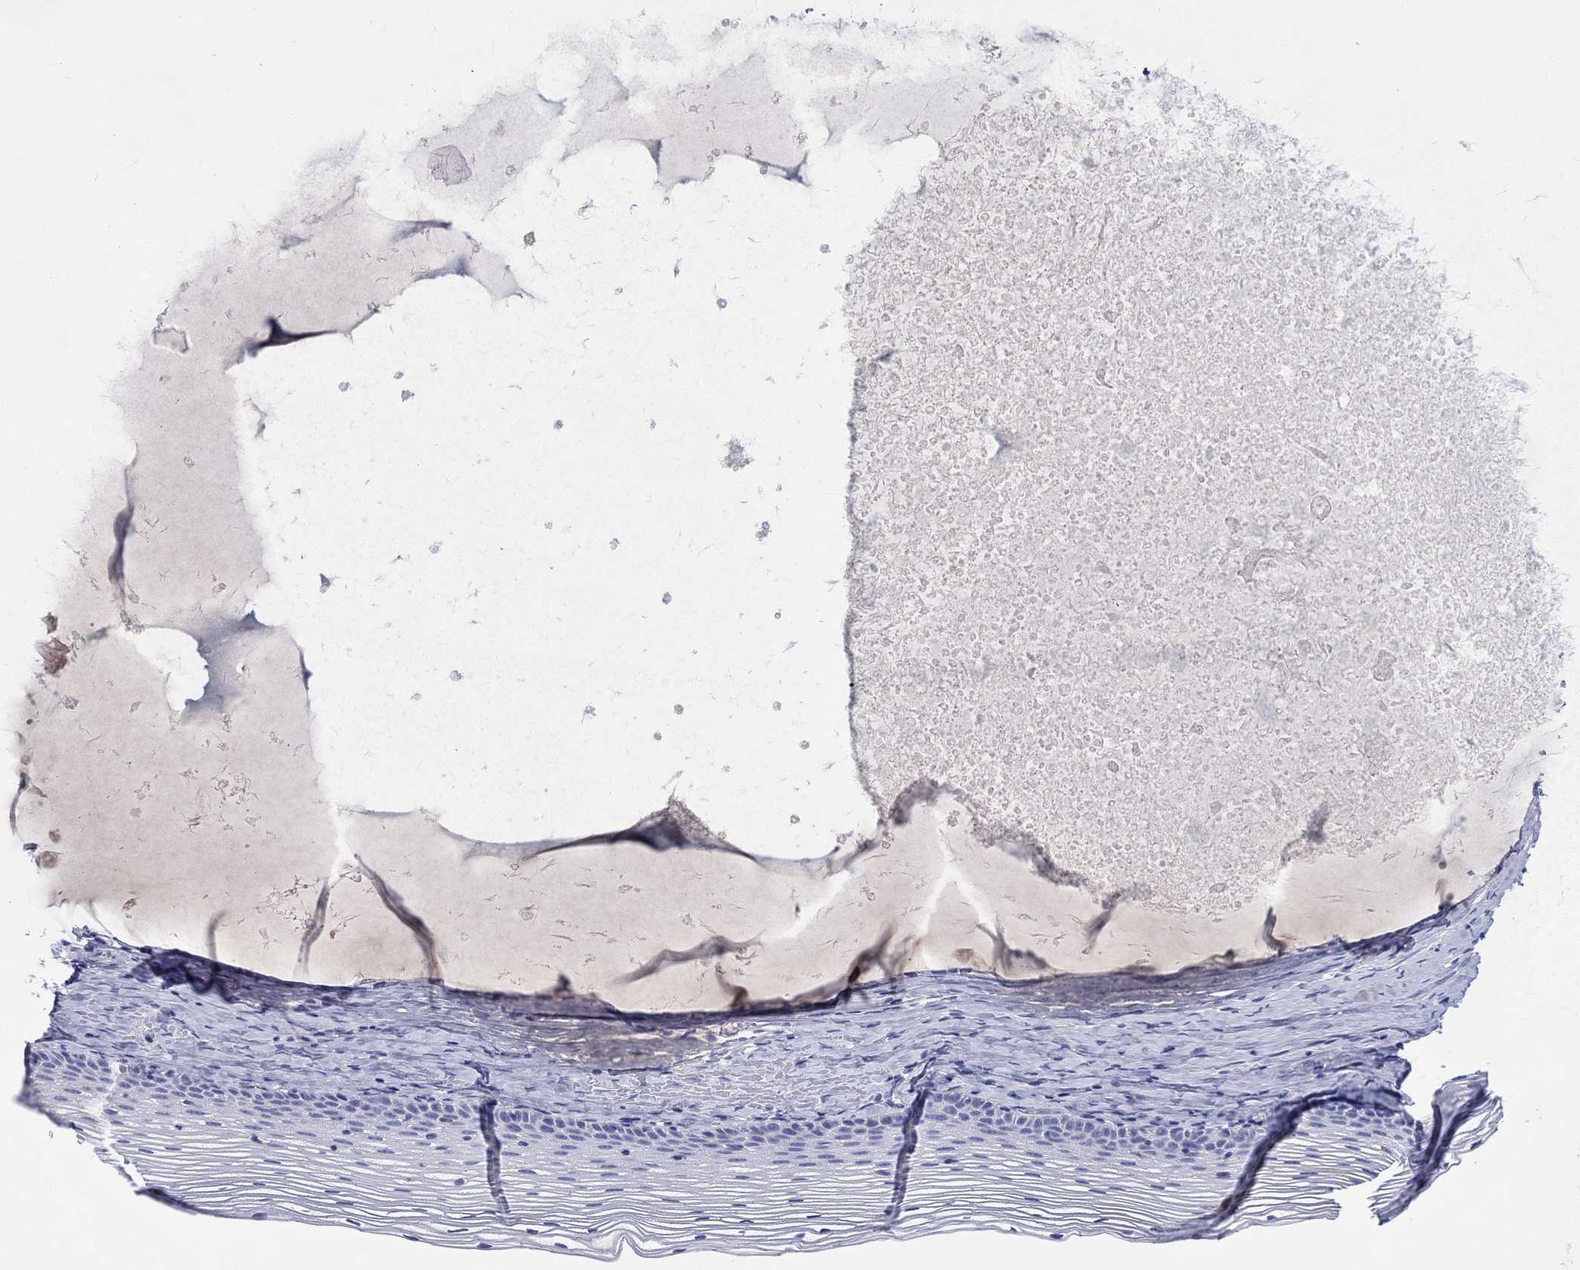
{"staining": {"intensity": "negative", "quantity": "none", "location": "none"}, "tissue": "cervix", "cell_type": "Glandular cells", "image_type": "normal", "snomed": [{"axis": "morphology", "description": "Normal tissue, NOS"}, {"axis": "topography", "description": "Cervix"}], "caption": "Cervix stained for a protein using IHC displays no staining glandular cells.", "gene": "CDY1B", "patient": {"sex": "female", "age": 39}}